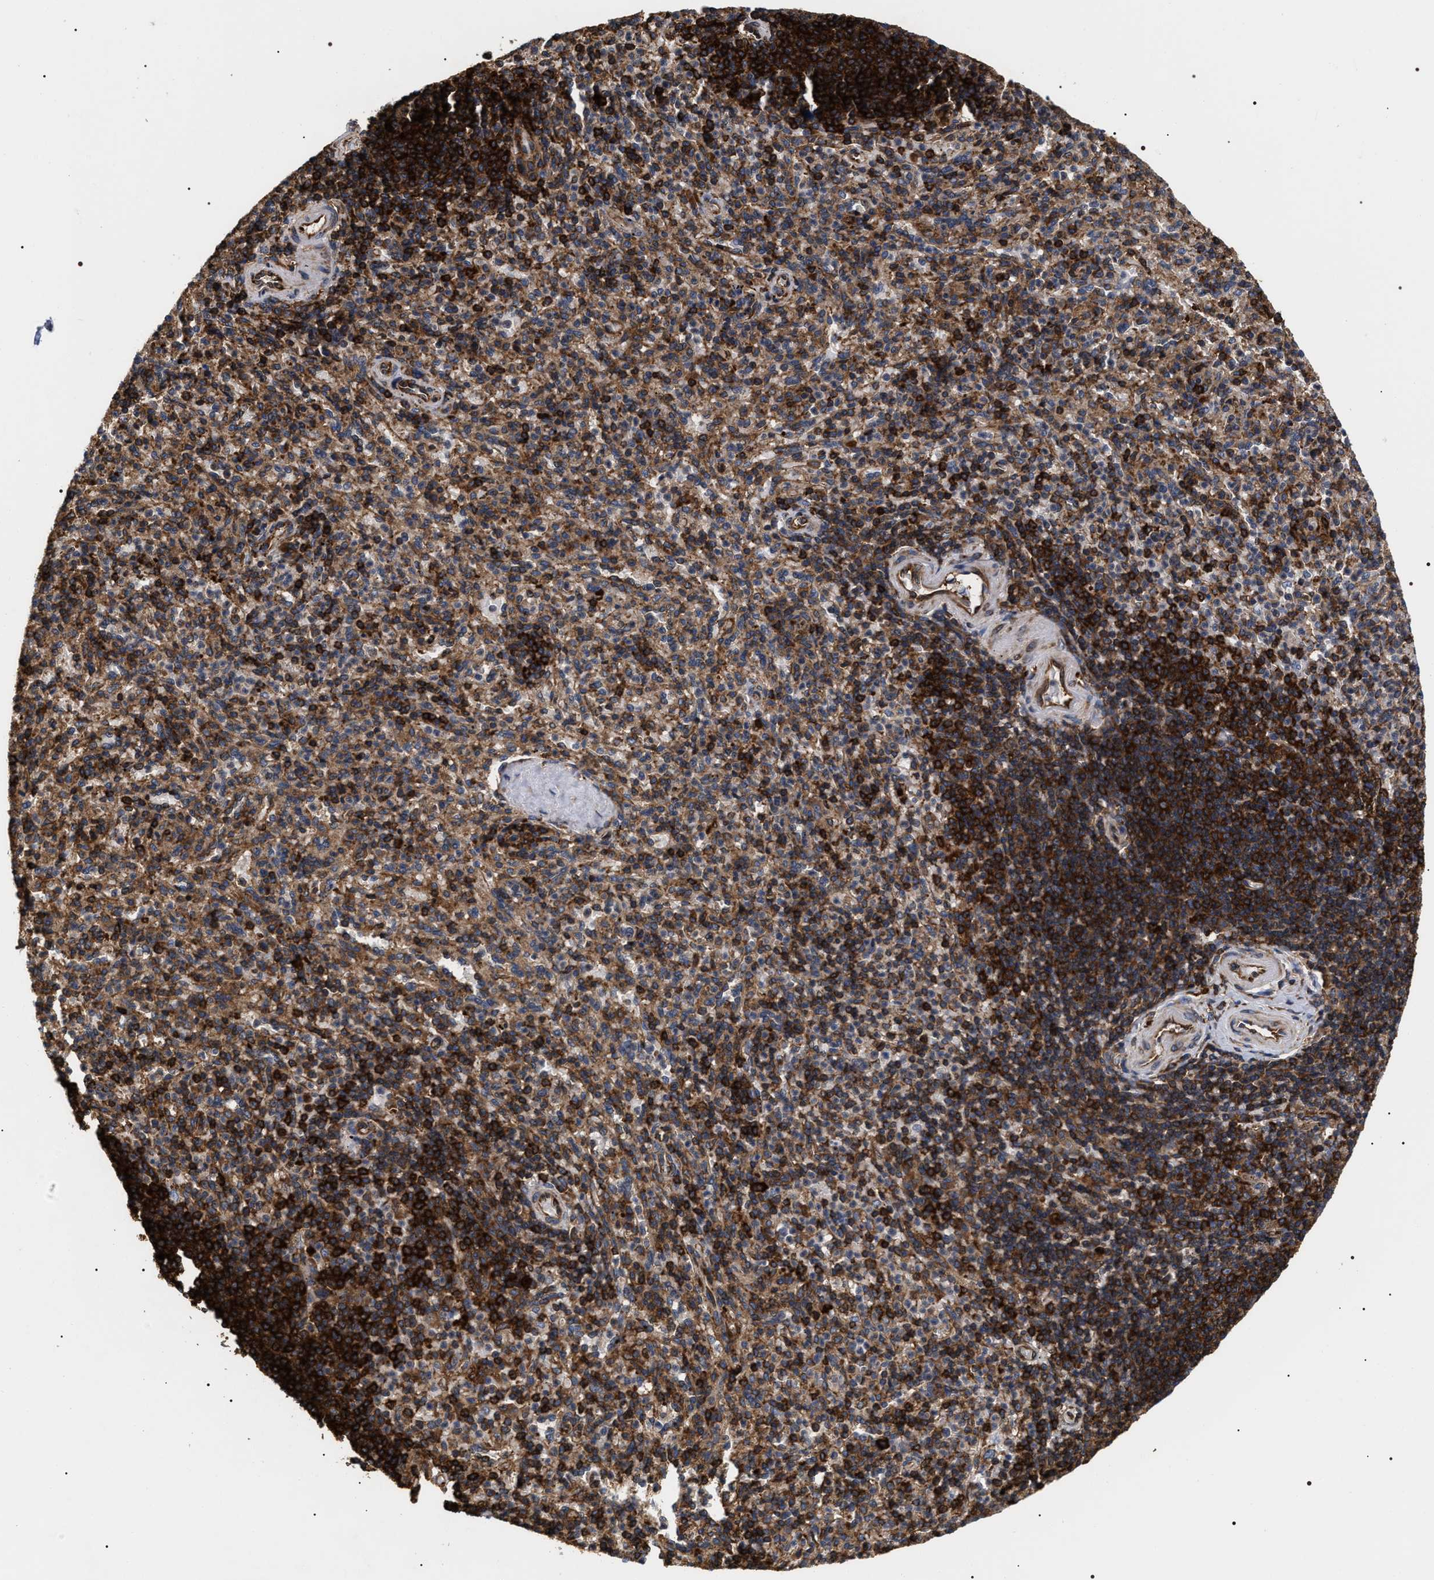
{"staining": {"intensity": "strong", "quantity": "25%-75%", "location": "cytoplasmic/membranous"}, "tissue": "spleen", "cell_type": "Cells in red pulp", "image_type": "normal", "snomed": [{"axis": "morphology", "description": "Normal tissue, NOS"}, {"axis": "topography", "description": "Spleen"}], "caption": "Protein staining of normal spleen exhibits strong cytoplasmic/membranous expression in about 25%-75% of cells in red pulp. The staining was performed using DAB (3,3'-diaminobenzidine) to visualize the protein expression in brown, while the nuclei were stained in blue with hematoxylin (Magnification: 20x).", "gene": "SERBP1", "patient": {"sex": "male", "age": 36}}